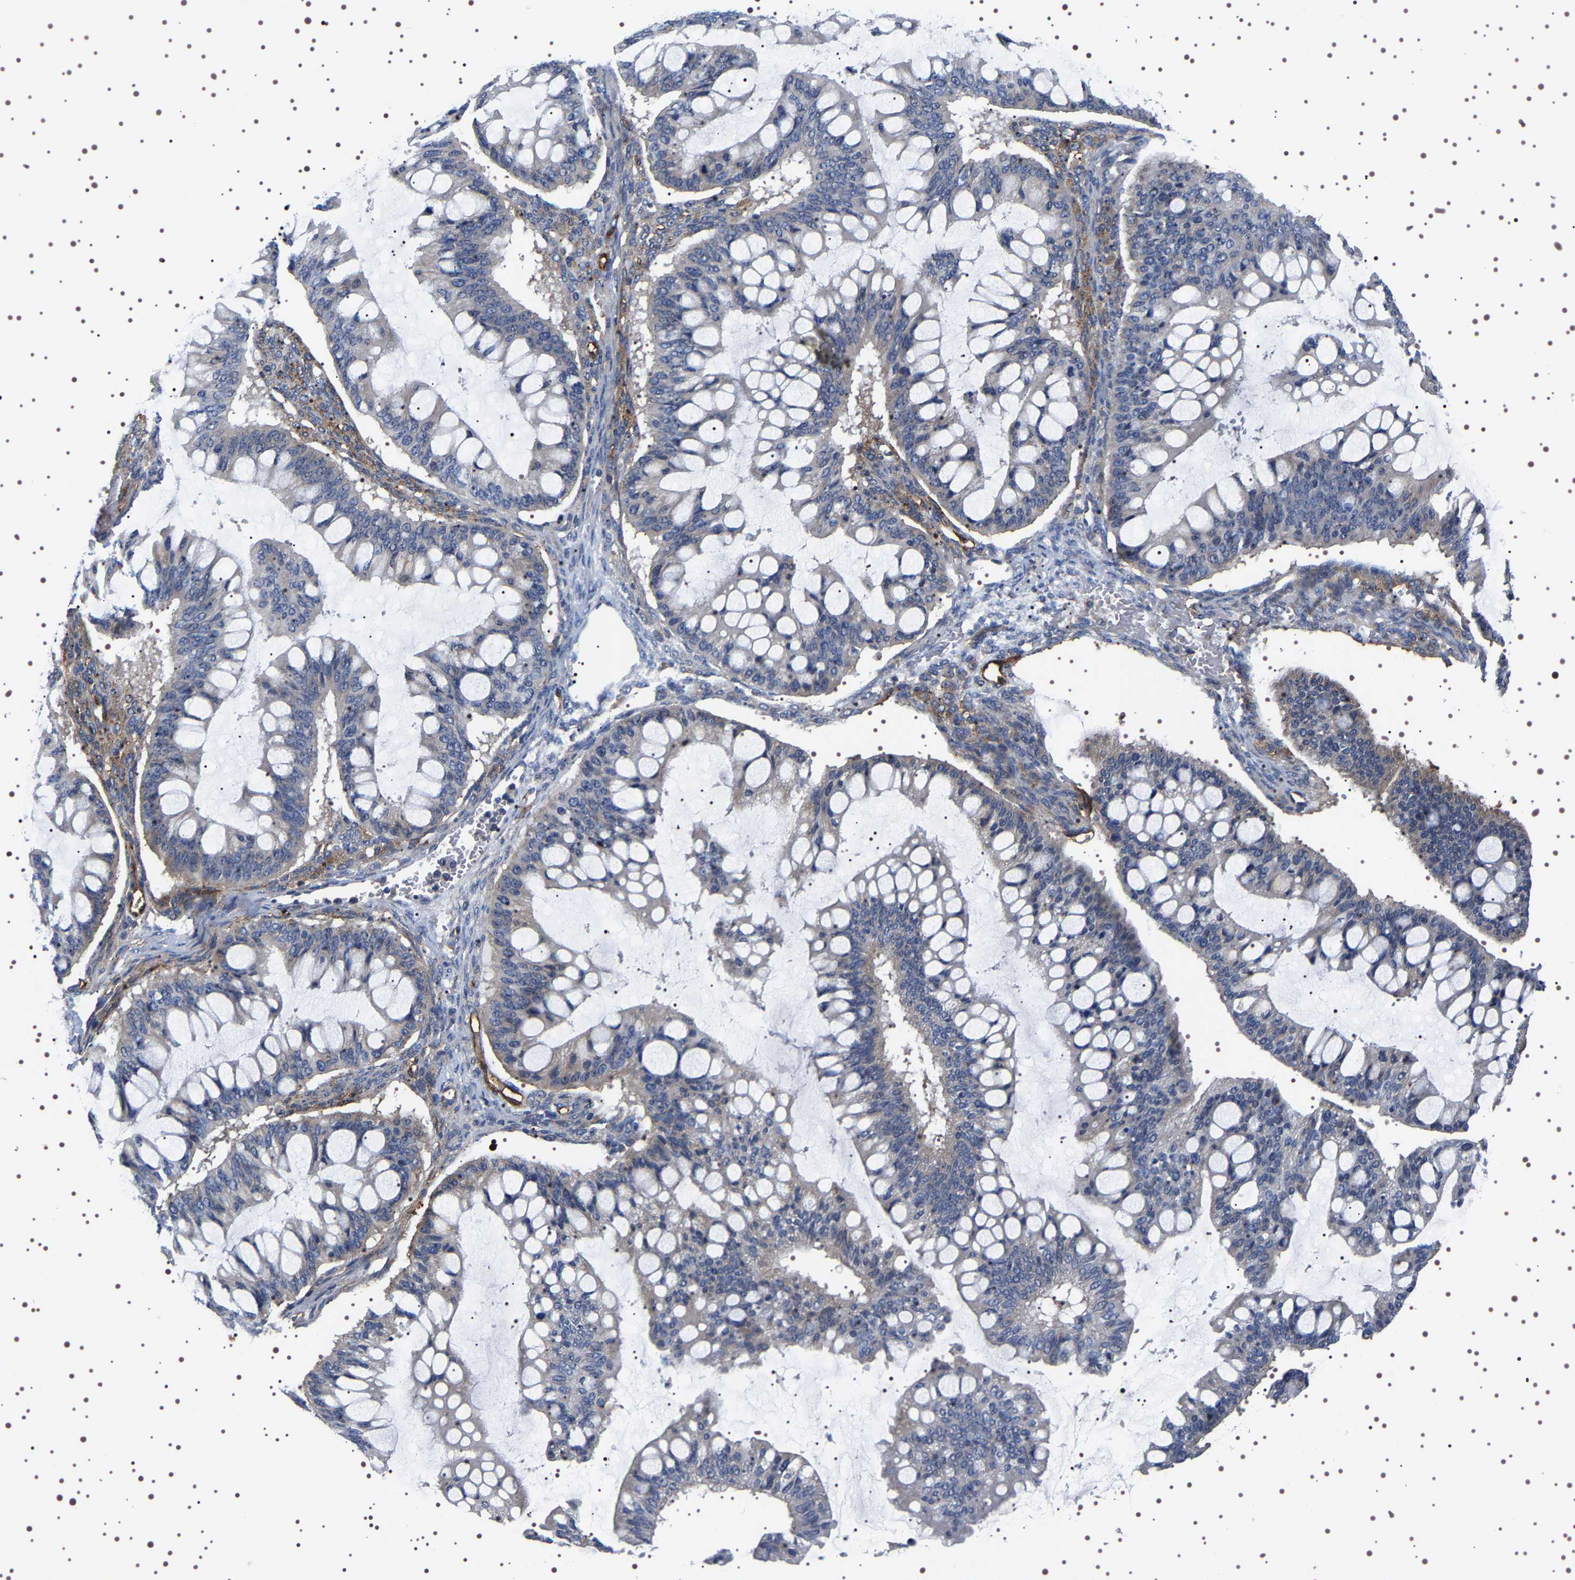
{"staining": {"intensity": "negative", "quantity": "none", "location": "none"}, "tissue": "ovarian cancer", "cell_type": "Tumor cells", "image_type": "cancer", "snomed": [{"axis": "morphology", "description": "Cystadenocarcinoma, mucinous, NOS"}, {"axis": "topography", "description": "Ovary"}], "caption": "IHC of human ovarian cancer (mucinous cystadenocarcinoma) demonstrates no positivity in tumor cells. (Stains: DAB immunohistochemistry (IHC) with hematoxylin counter stain, Microscopy: brightfield microscopy at high magnification).", "gene": "ALPL", "patient": {"sex": "female", "age": 73}}